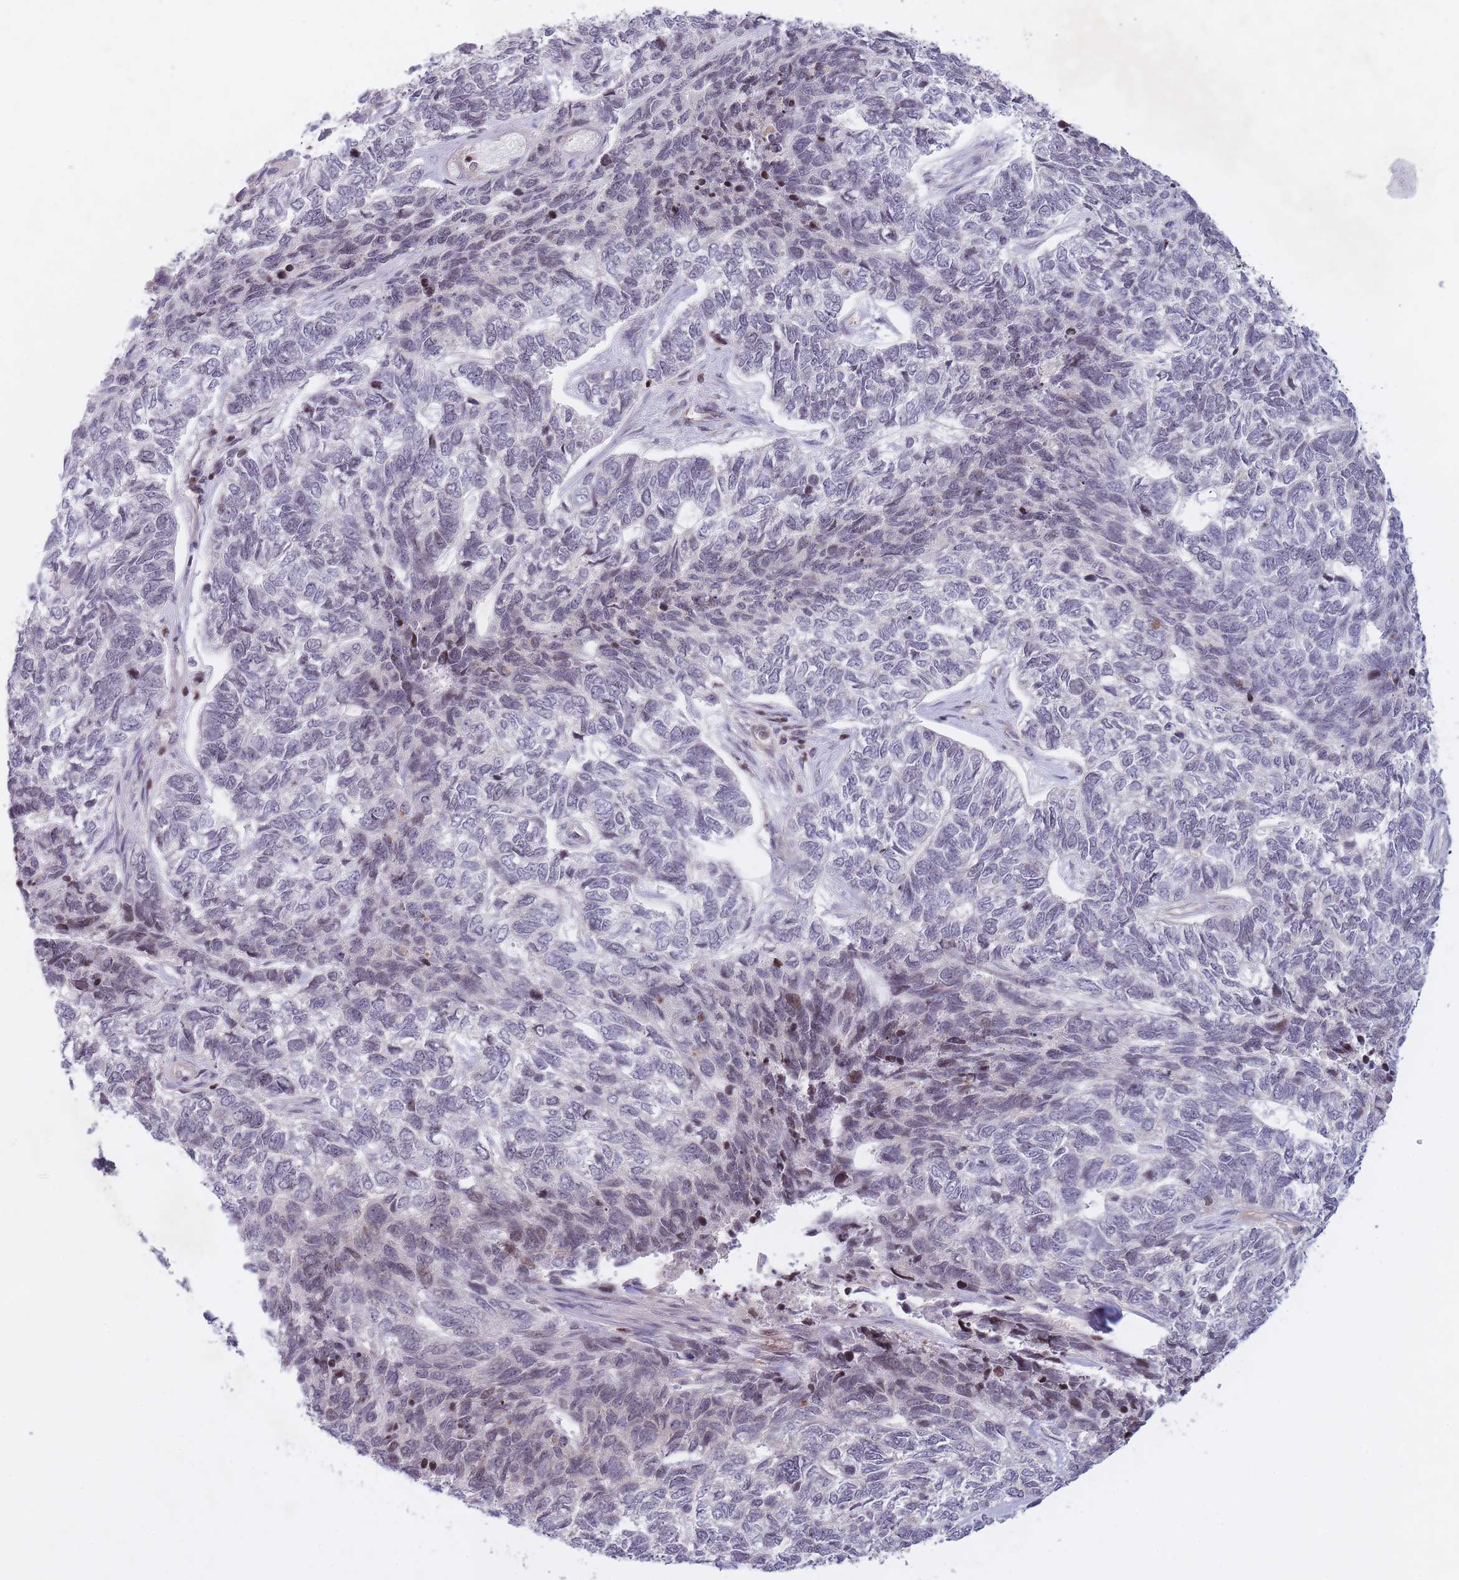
{"staining": {"intensity": "negative", "quantity": "none", "location": "none"}, "tissue": "skin cancer", "cell_type": "Tumor cells", "image_type": "cancer", "snomed": [{"axis": "morphology", "description": "Basal cell carcinoma"}, {"axis": "topography", "description": "Skin"}], "caption": "Tumor cells are negative for brown protein staining in basal cell carcinoma (skin).", "gene": "SLC35F5", "patient": {"sex": "female", "age": 65}}